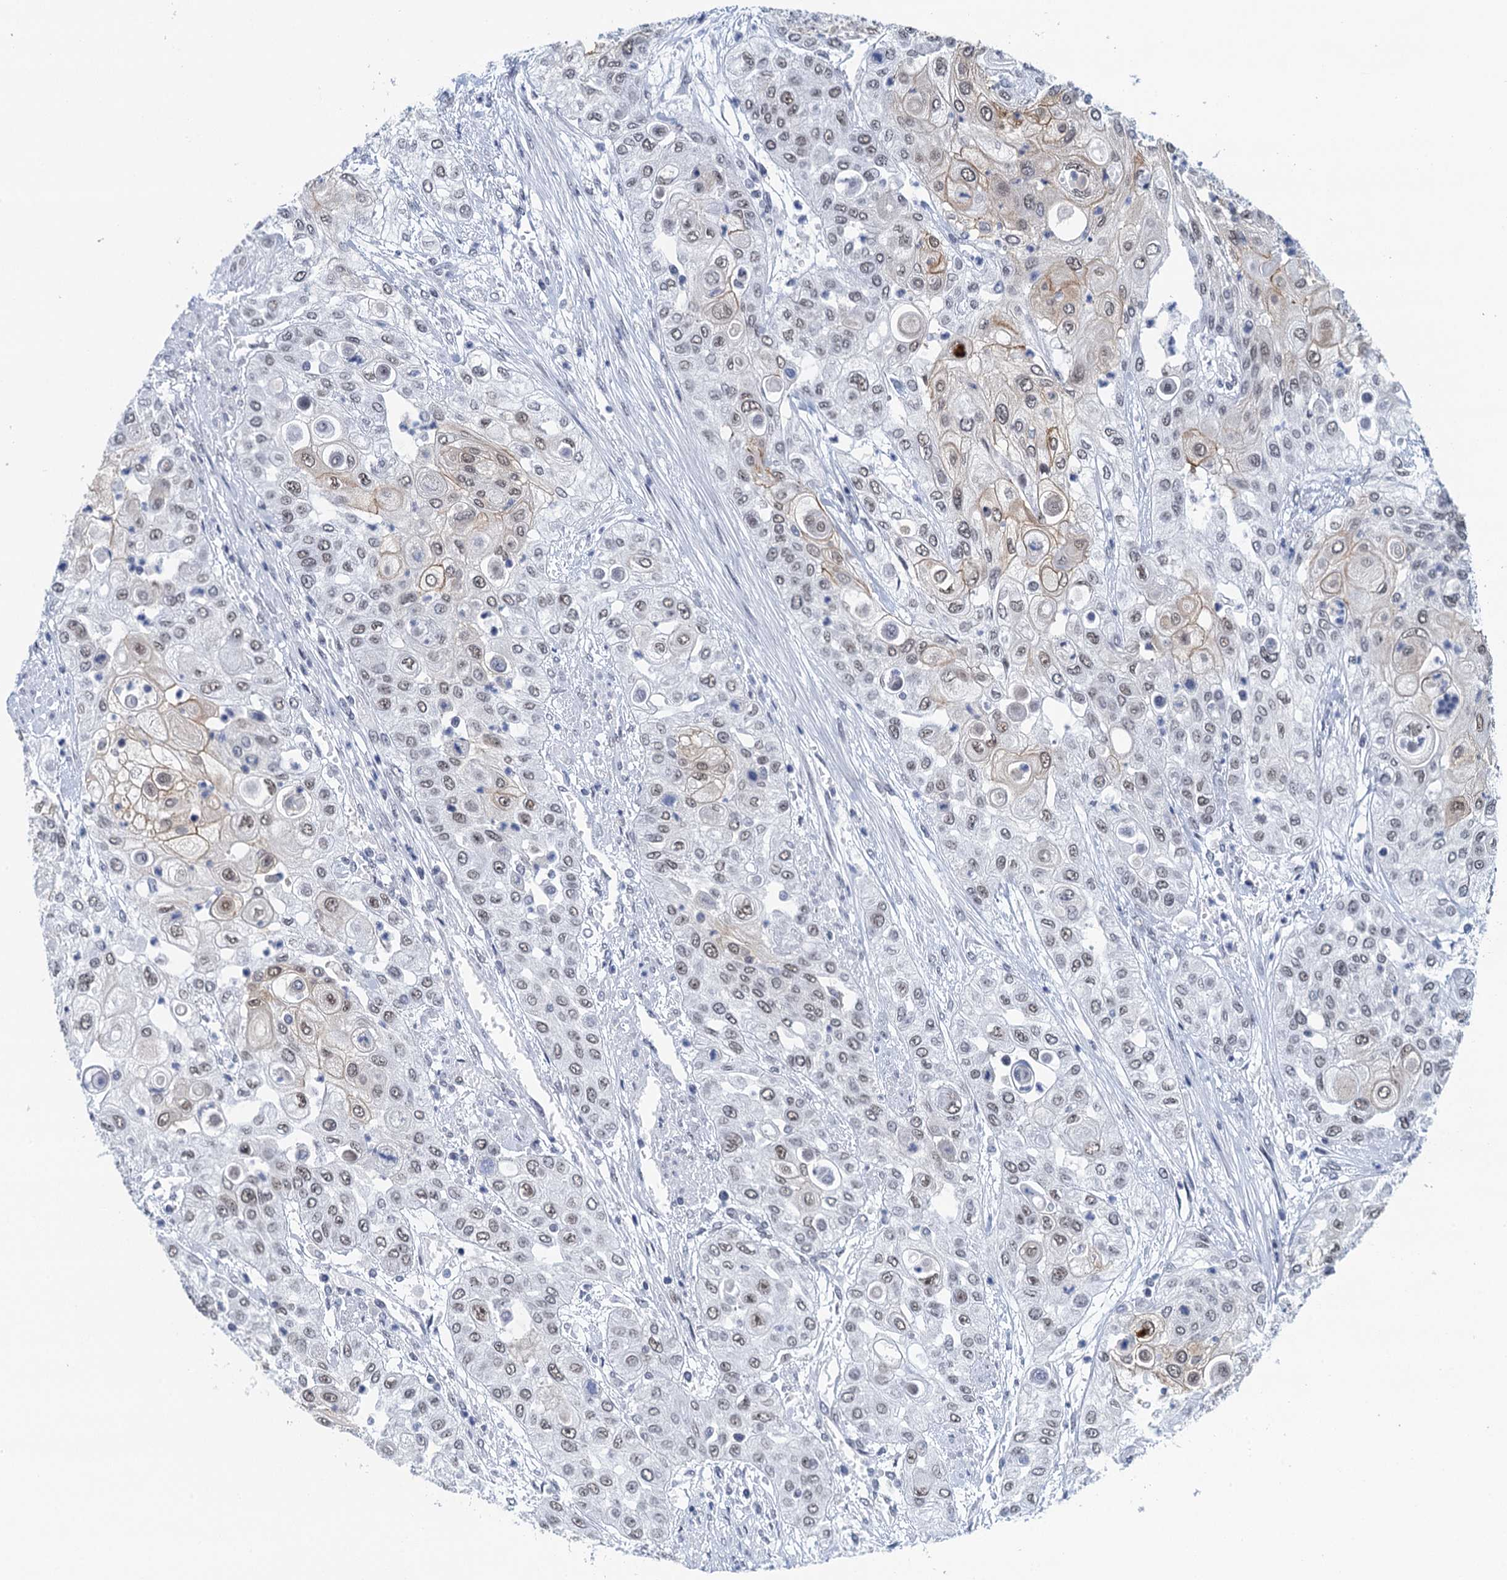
{"staining": {"intensity": "weak", "quantity": "25%-75%", "location": "cytoplasmic/membranous,nuclear"}, "tissue": "urothelial cancer", "cell_type": "Tumor cells", "image_type": "cancer", "snomed": [{"axis": "morphology", "description": "Urothelial carcinoma, High grade"}, {"axis": "topography", "description": "Urinary bladder"}], "caption": "The micrograph shows immunohistochemical staining of high-grade urothelial carcinoma. There is weak cytoplasmic/membranous and nuclear expression is identified in about 25%-75% of tumor cells.", "gene": "EPS8L1", "patient": {"sex": "female", "age": 79}}